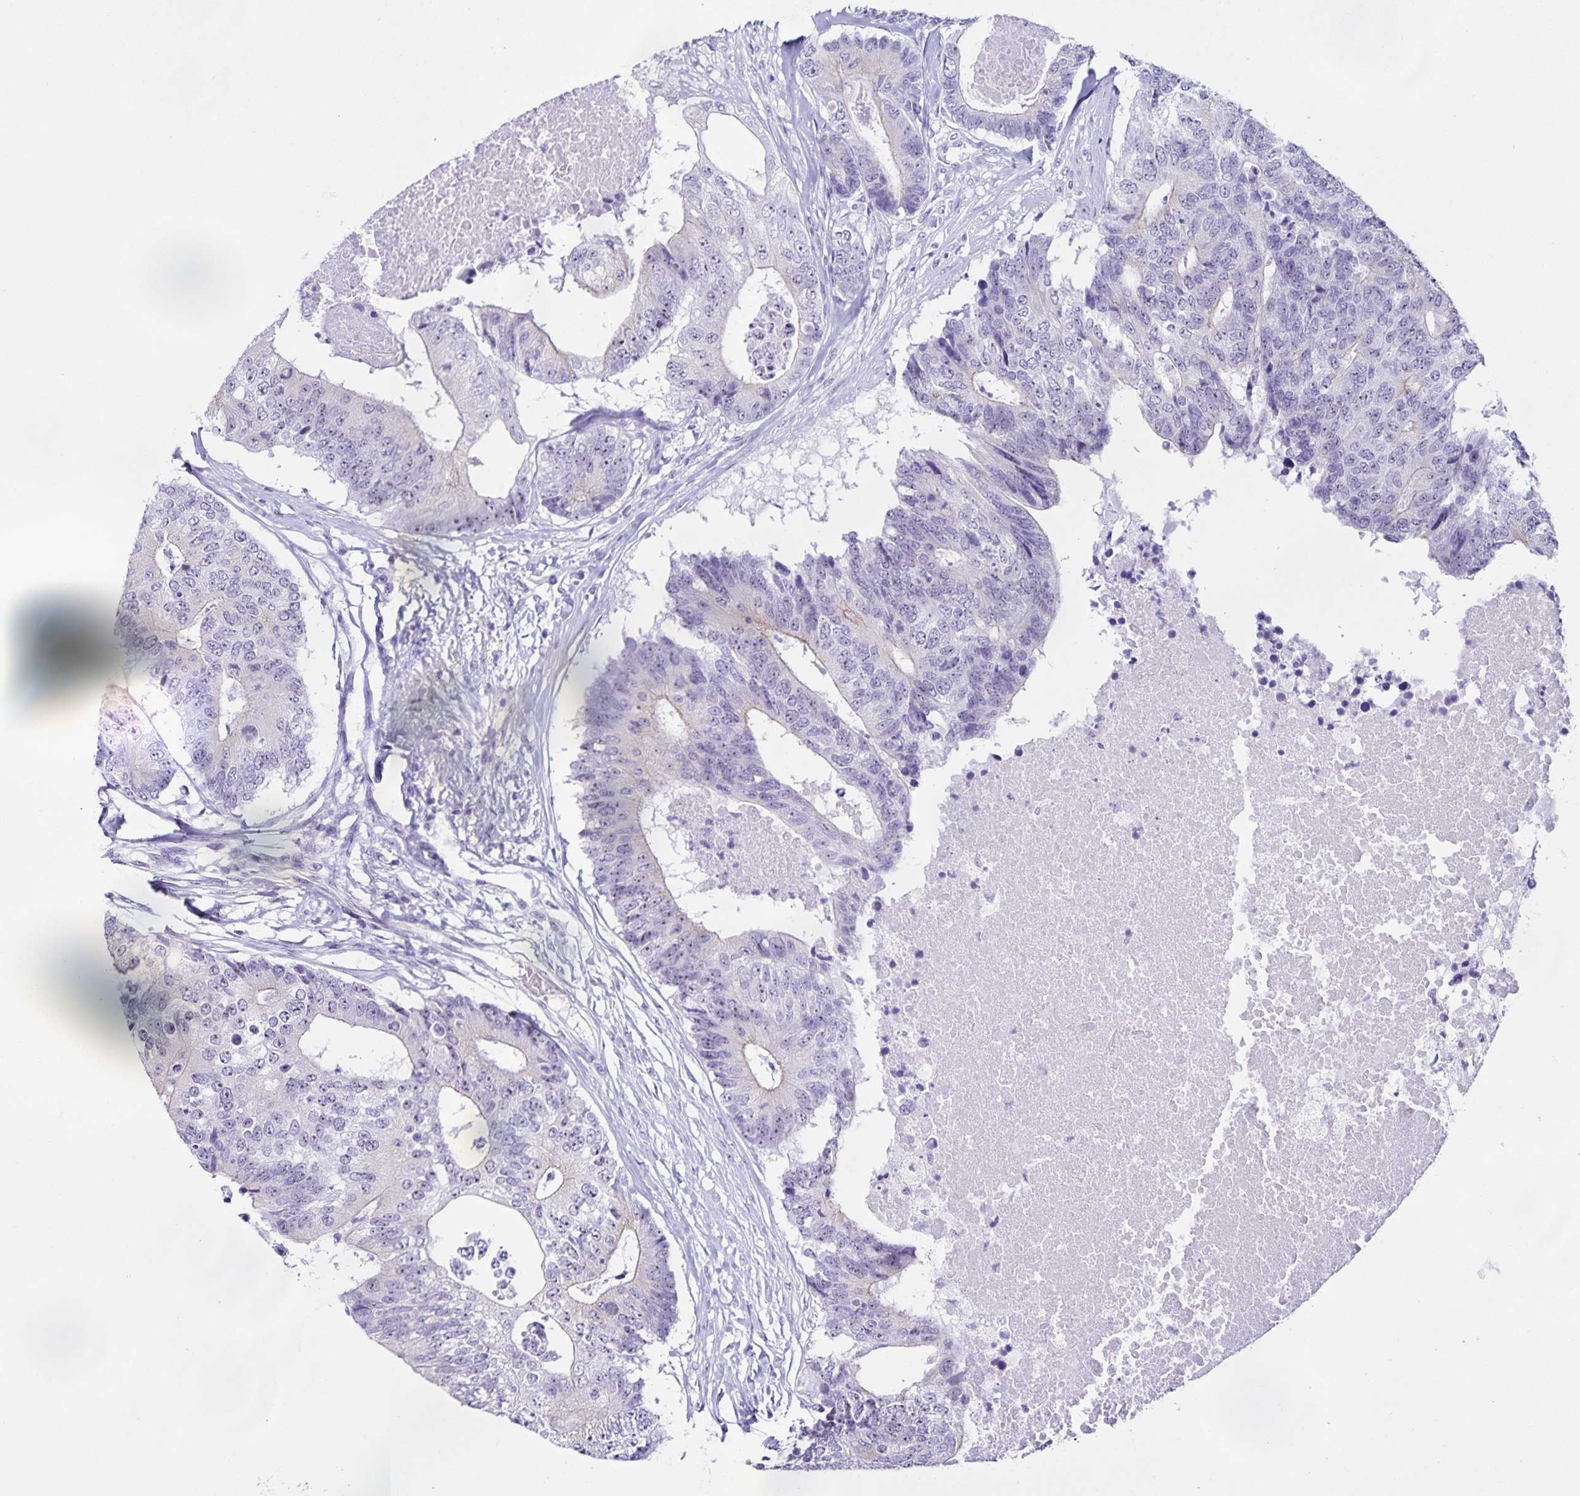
{"staining": {"intensity": "negative", "quantity": "none", "location": "none"}, "tissue": "colorectal cancer", "cell_type": "Tumor cells", "image_type": "cancer", "snomed": [{"axis": "morphology", "description": "Adenocarcinoma, NOS"}, {"axis": "topography", "description": "Colon"}], "caption": "Immunohistochemistry (IHC) of human colorectal cancer reveals no positivity in tumor cells.", "gene": "FAM170A", "patient": {"sex": "female", "age": 67}}